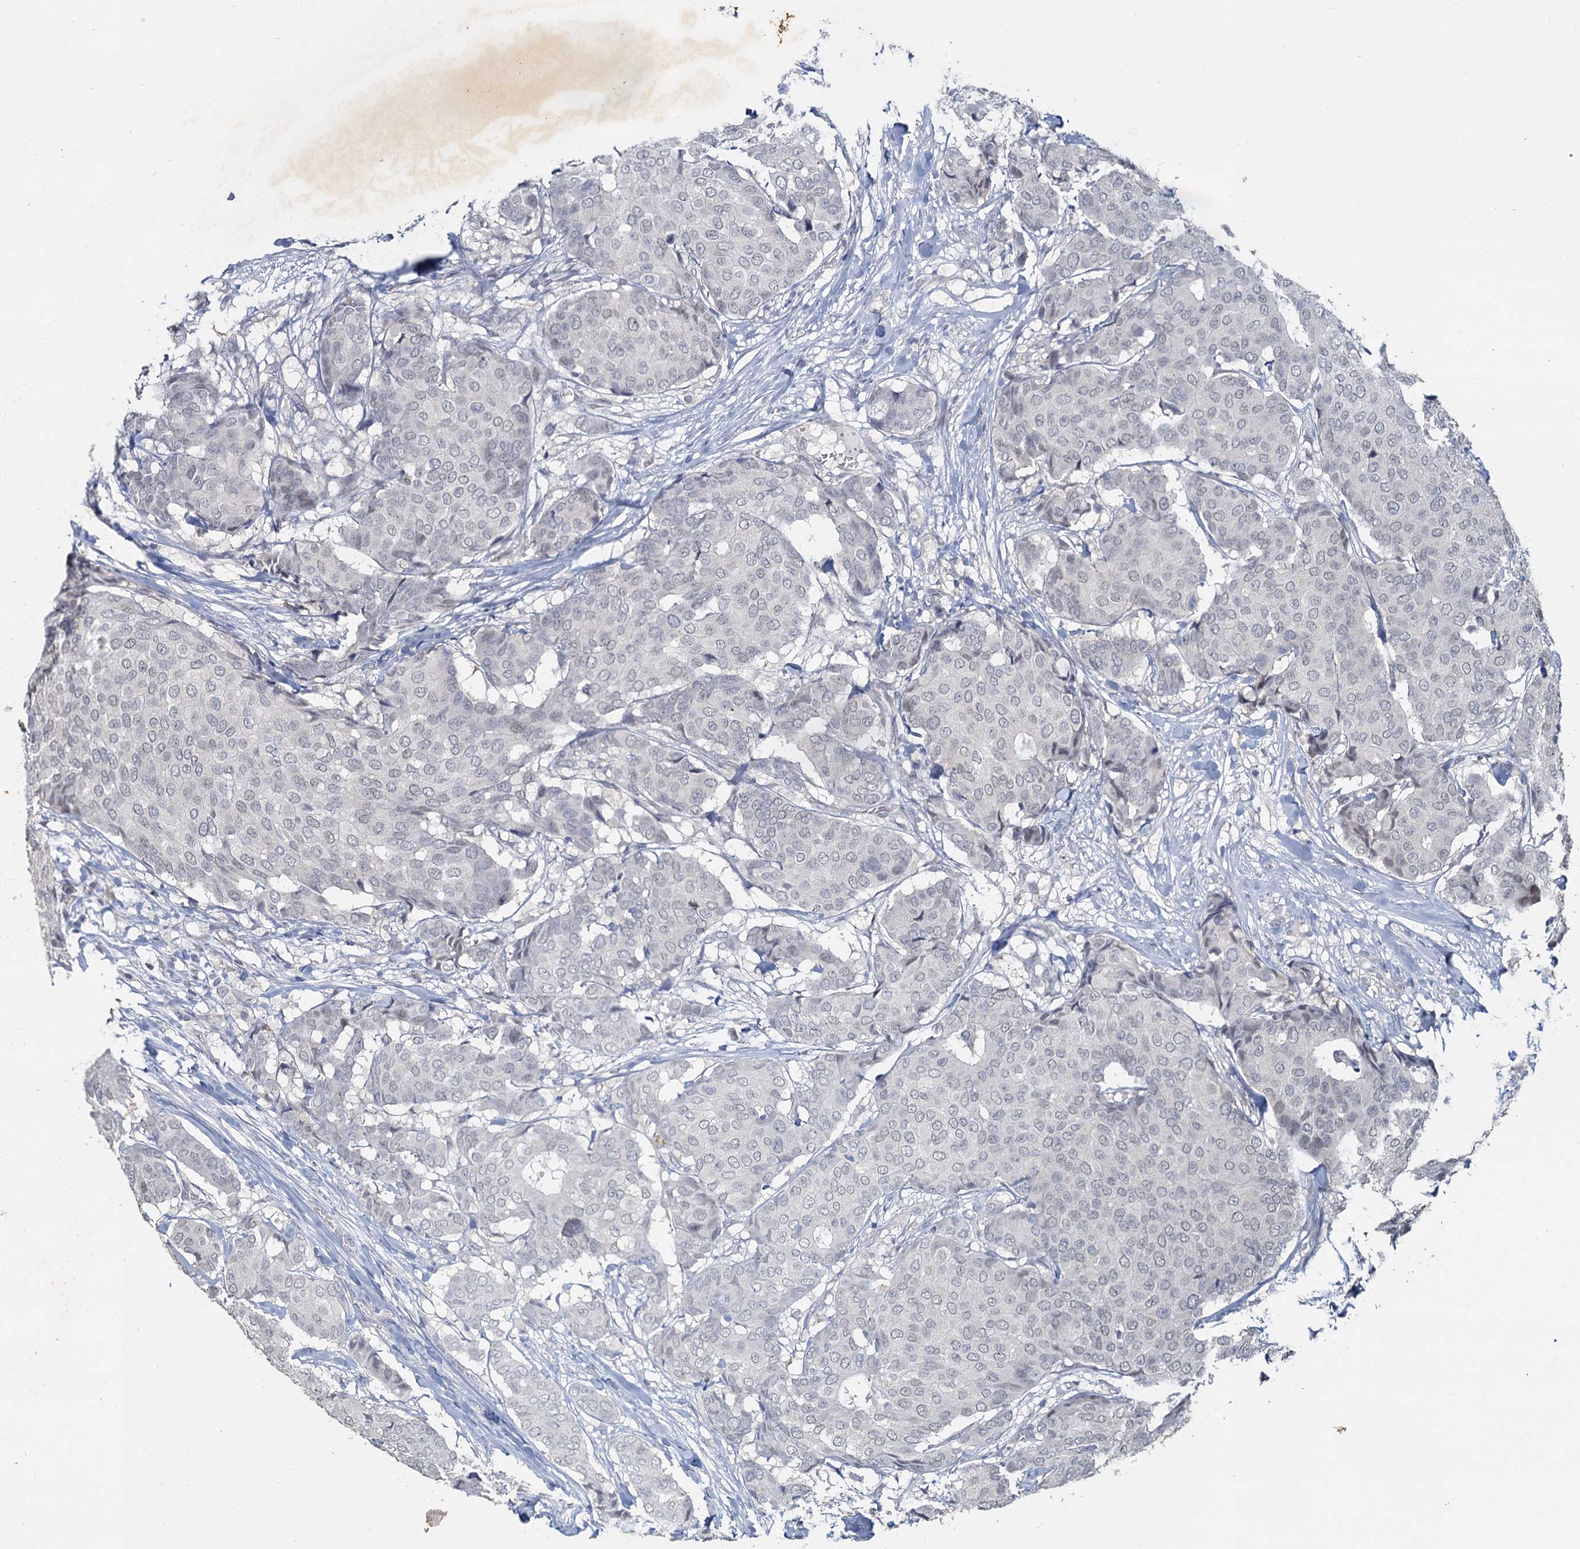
{"staining": {"intensity": "negative", "quantity": "none", "location": "none"}, "tissue": "breast cancer", "cell_type": "Tumor cells", "image_type": "cancer", "snomed": [{"axis": "morphology", "description": "Duct carcinoma"}, {"axis": "topography", "description": "Breast"}], "caption": "A high-resolution histopathology image shows IHC staining of breast infiltrating ductal carcinoma, which demonstrates no significant expression in tumor cells.", "gene": "MUCL1", "patient": {"sex": "female", "age": 75}}